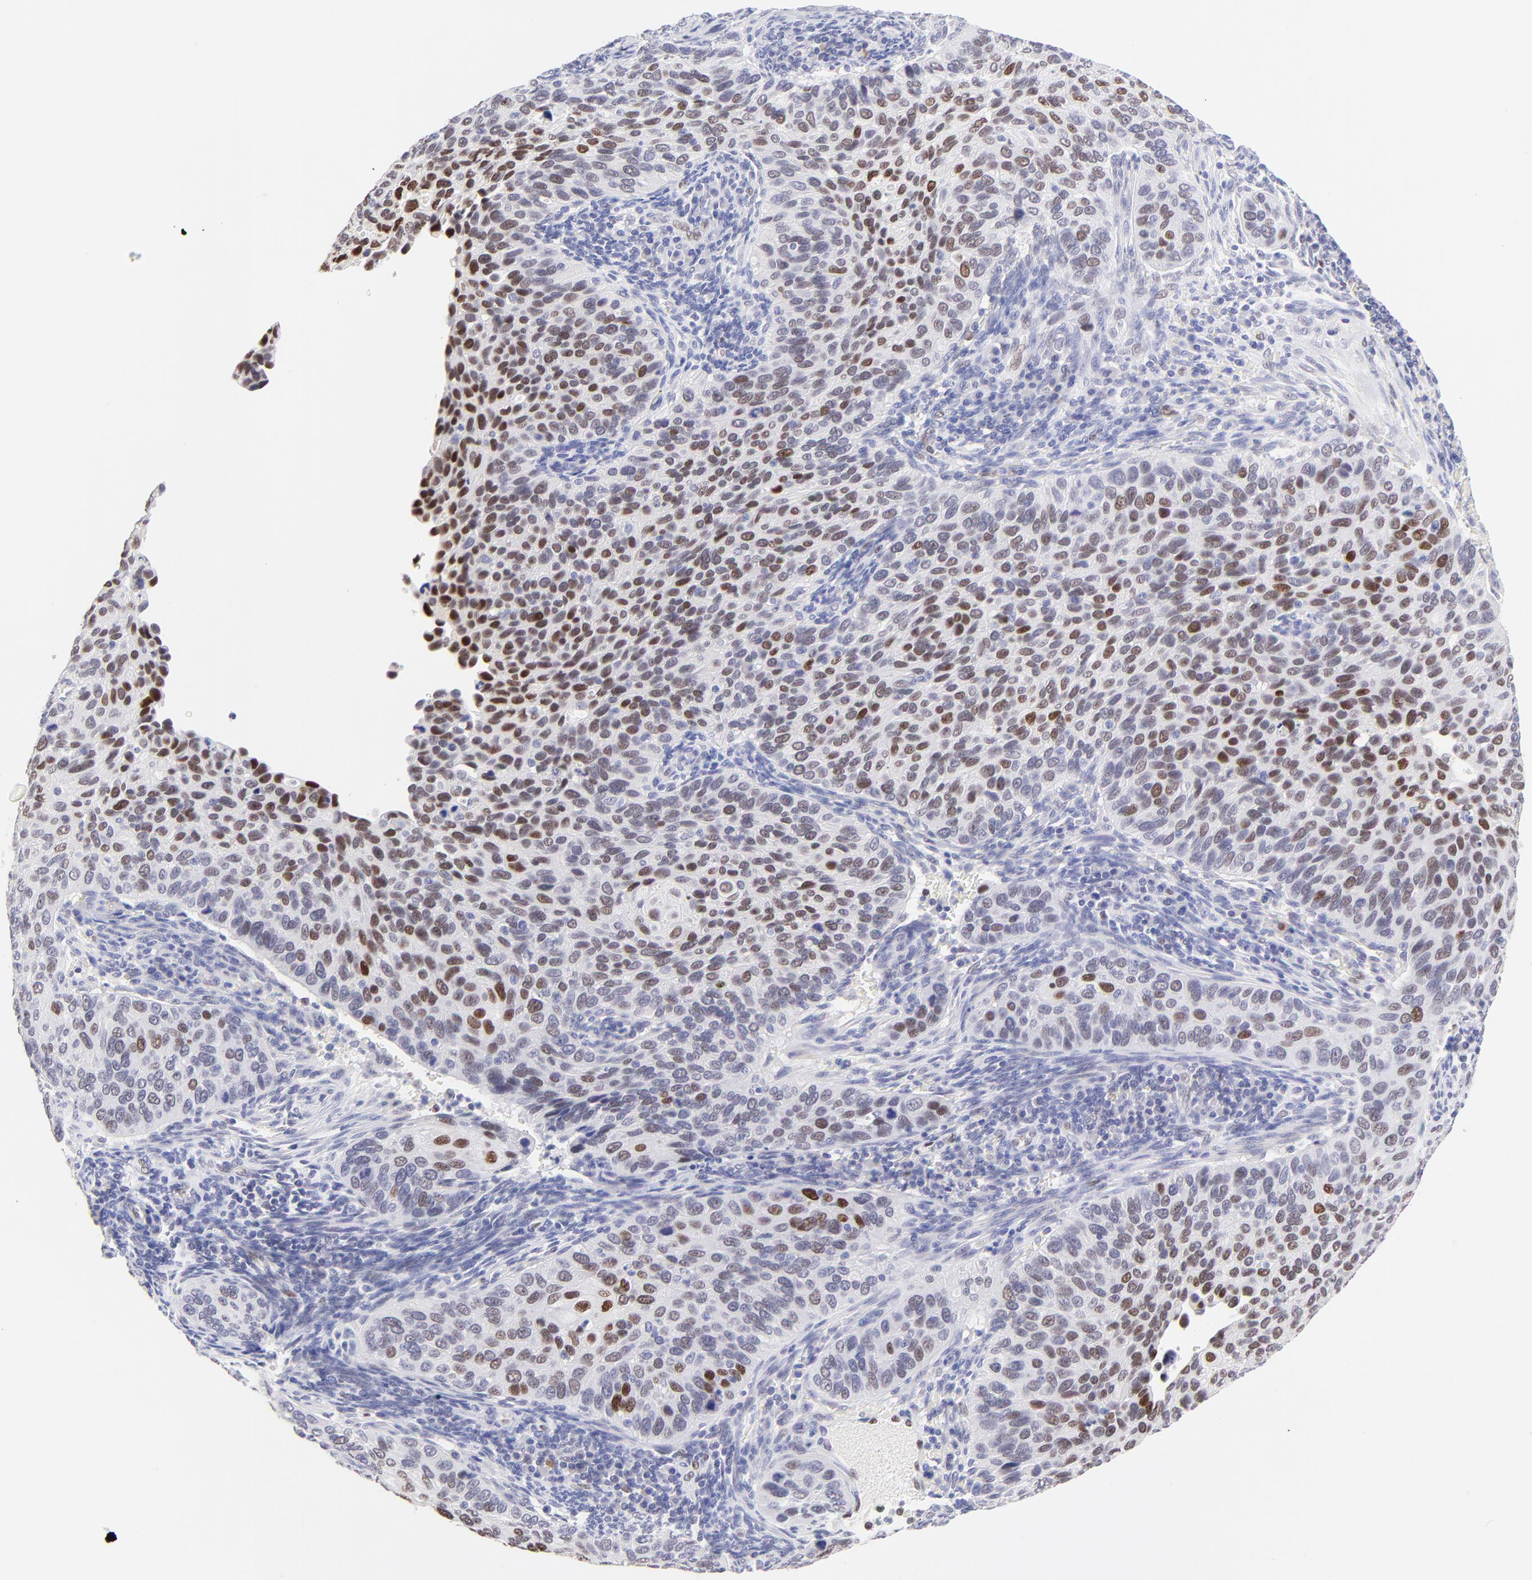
{"staining": {"intensity": "strong", "quantity": "<25%", "location": "nuclear"}, "tissue": "cervical cancer", "cell_type": "Tumor cells", "image_type": "cancer", "snomed": [{"axis": "morphology", "description": "Adenocarcinoma, NOS"}, {"axis": "topography", "description": "Cervix"}], "caption": "Protein expression analysis of human adenocarcinoma (cervical) reveals strong nuclear expression in about <25% of tumor cells.", "gene": "KLF4", "patient": {"sex": "female", "age": 29}}